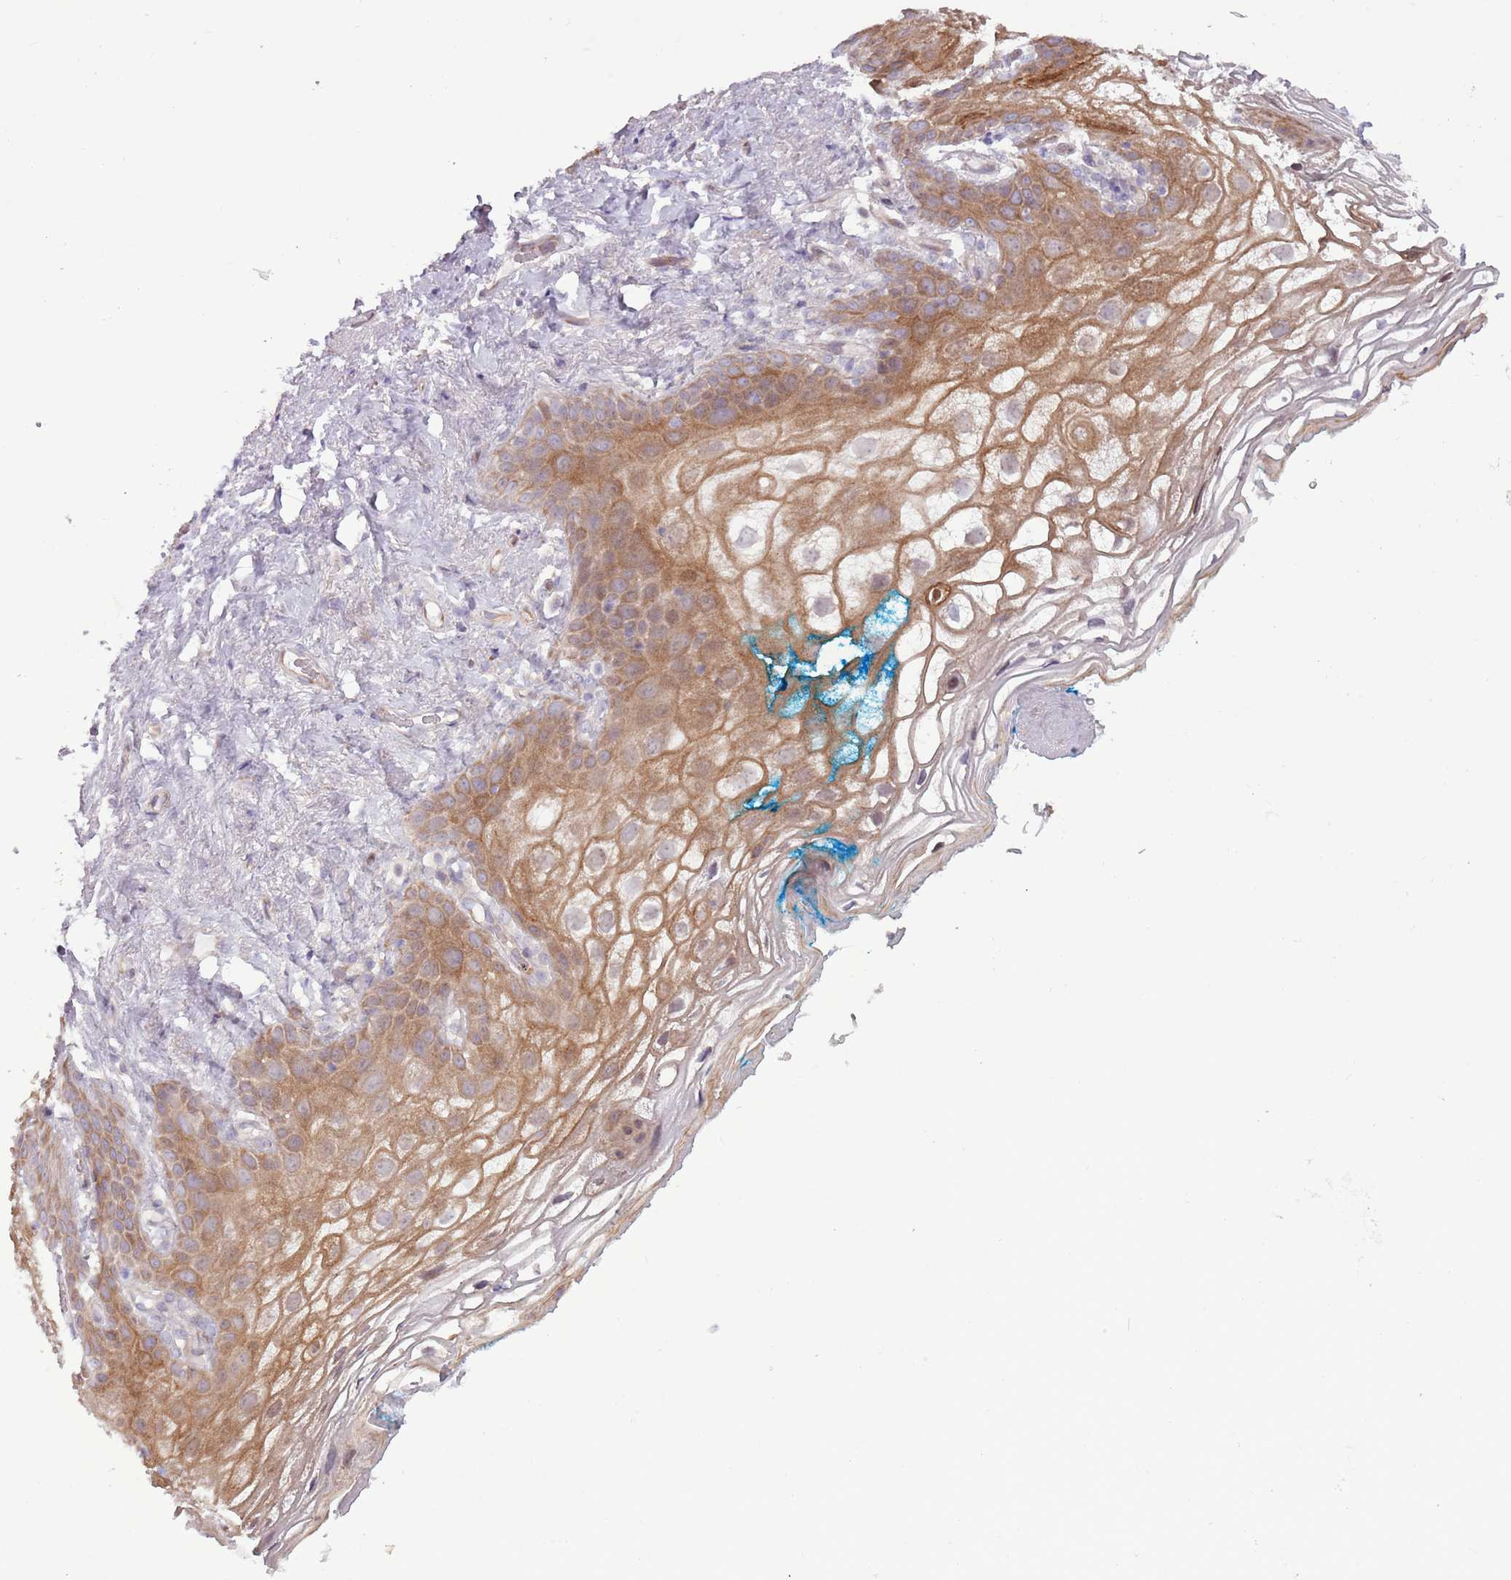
{"staining": {"intensity": "moderate", "quantity": ">75%", "location": "cytoplasmic/membranous"}, "tissue": "vagina", "cell_type": "Squamous epithelial cells", "image_type": "normal", "snomed": [{"axis": "morphology", "description": "Normal tissue, NOS"}, {"axis": "topography", "description": "Vagina"}], "caption": "This micrograph exhibits immunohistochemistry (IHC) staining of unremarkable human vagina, with medium moderate cytoplasmic/membranous positivity in about >75% of squamous epithelial cells.", "gene": "CCDC150", "patient": {"sex": "female", "age": 68}}